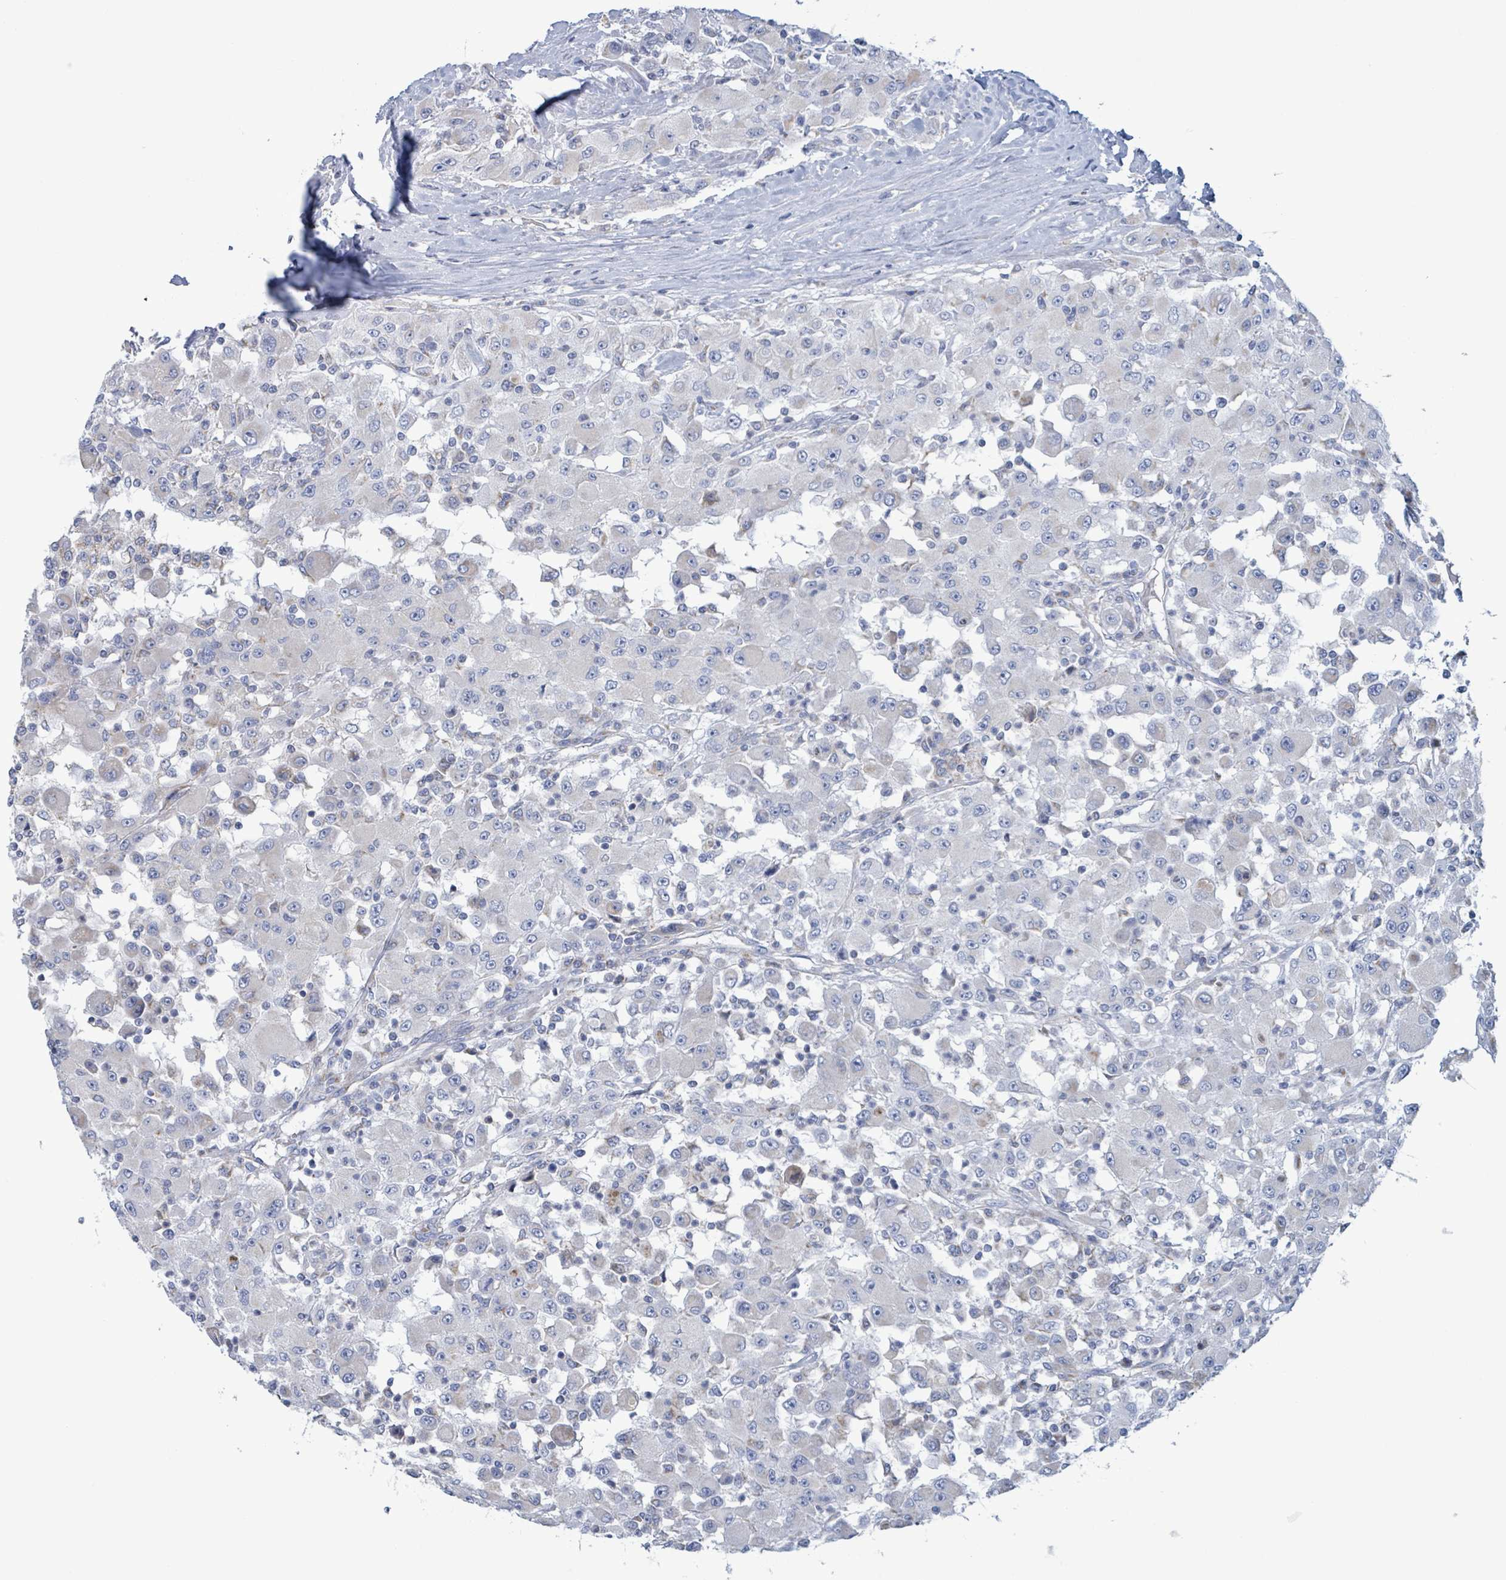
{"staining": {"intensity": "negative", "quantity": "none", "location": "none"}, "tissue": "renal cancer", "cell_type": "Tumor cells", "image_type": "cancer", "snomed": [{"axis": "morphology", "description": "Adenocarcinoma, NOS"}, {"axis": "topography", "description": "Kidney"}], "caption": "Immunohistochemistry of human renal cancer demonstrates no staining in tumor cells.", "gene": "AKR1C4", "patient": {"sex": "female", "age": 67}}